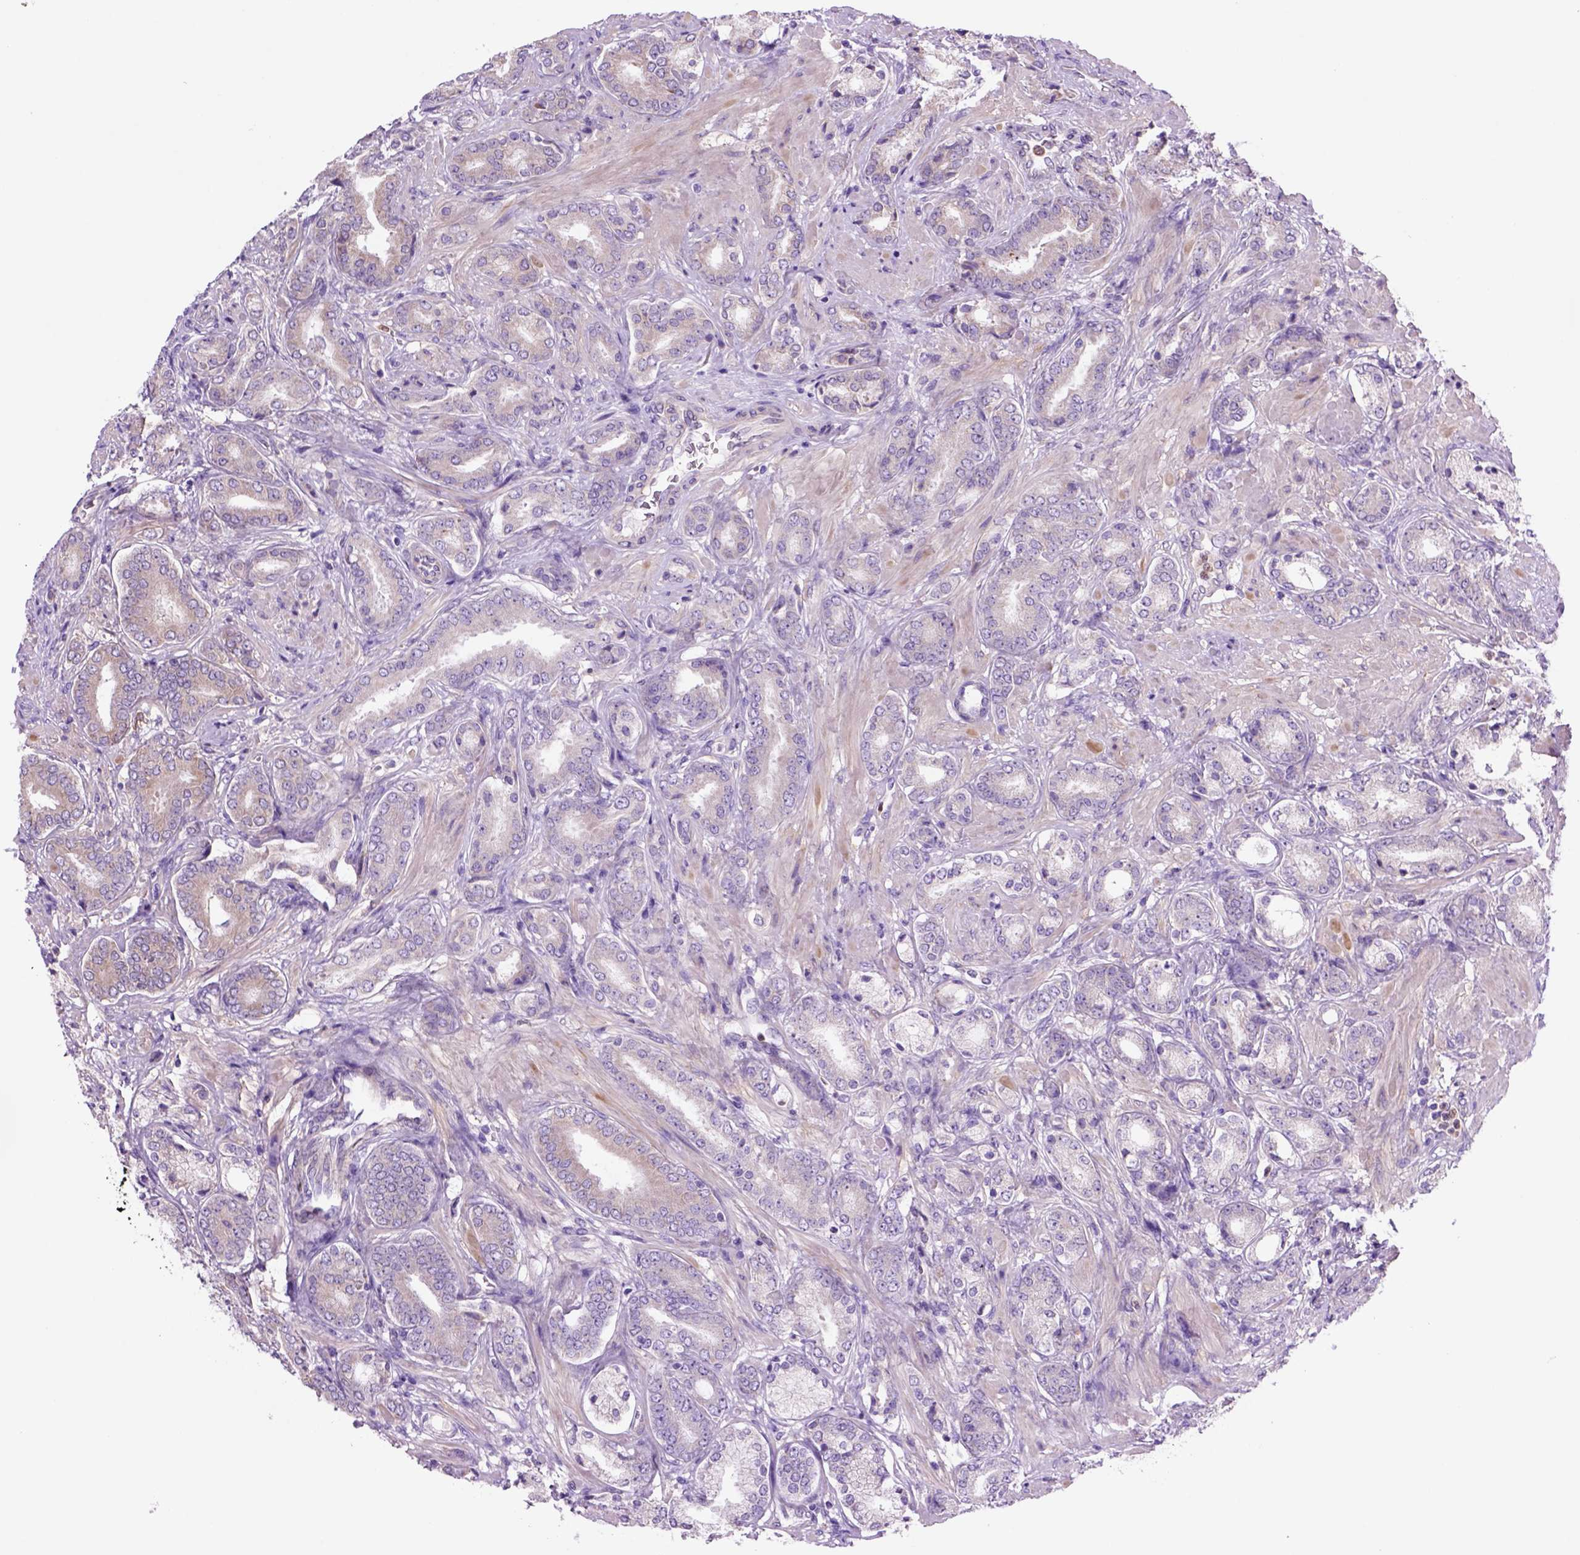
{"staining": {"intensity": "negative", "quantity": "none", "location": "none"}, "tissue": "prostate cancer", "cell_type": "Tumor cells", "image_type": "cancer", "snomed": [{"axis": "morphology", "description": "Adenocarcinoma, High grade"}, {"axis": "topography", "description": "Prostate"}], "caption": "An immunohistochemistry image of prostate adenocarcinoma (high-grade) is shown. There is no staining in tumor cells of prostate adenocarcinoma (high-grade).", "gene": "PIAS3", "patient": {"sex": "male", "age": 56}}